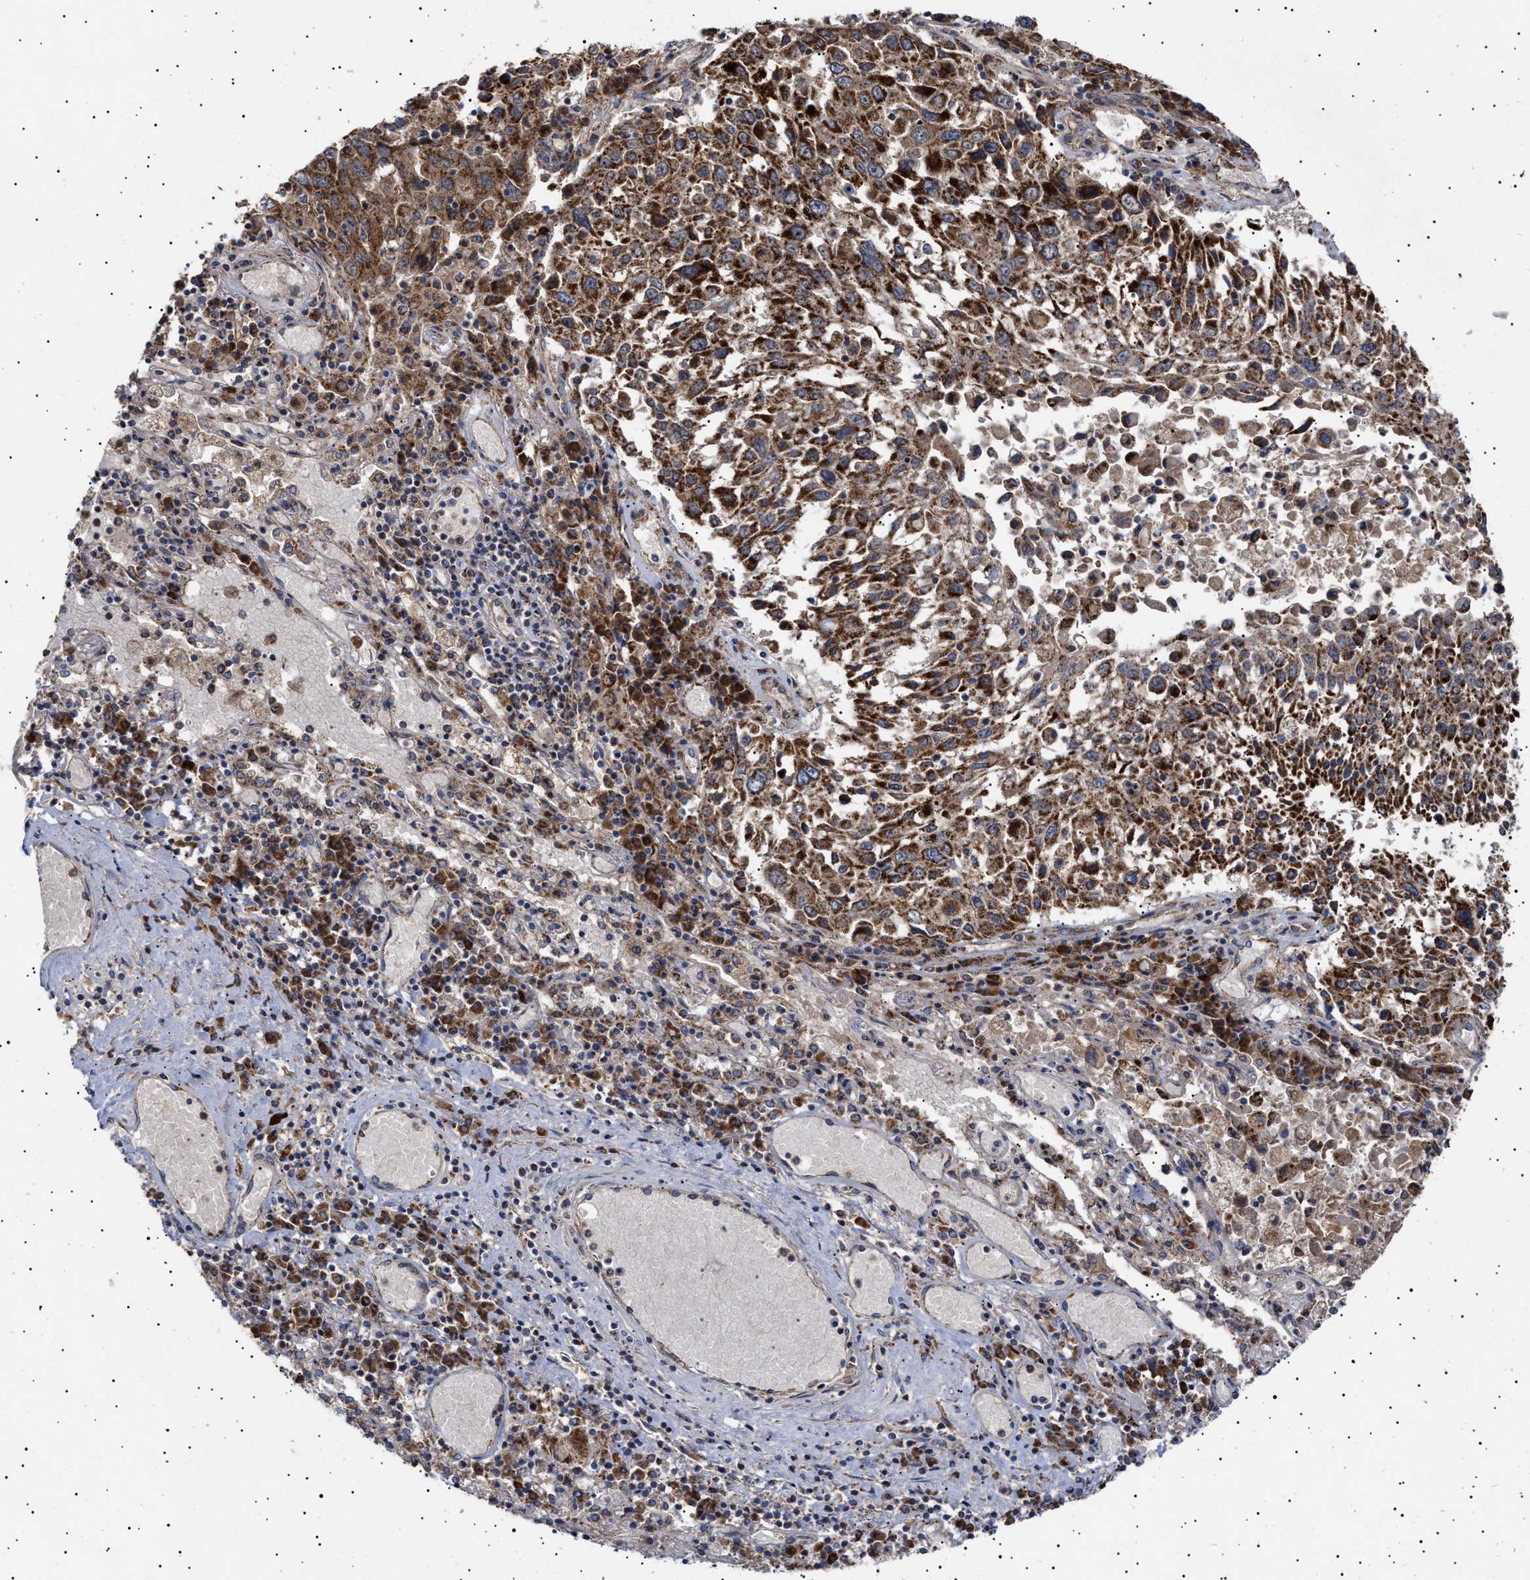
{"staining": {"intensity": "strong", "quantity": ">75%", "location": "cytoplasmic/membranous"}, "tissue": "lung cancer", "cell_type": "Tumor cells", "image_type": "cancer", "snomed": [{"axis": "morphology", "description": "Squamous cell carcinoma, NOS"}, {"axis": "topography", "description": "Lung"}], "caption": "Tumor cells display high levels of strong cytoplasmic/membranous staining in approximately >75% of cells in squamous cell carcinoma (lung).", "gene": "MRPL10", "patient": {"sex": "male", "age": 65}}